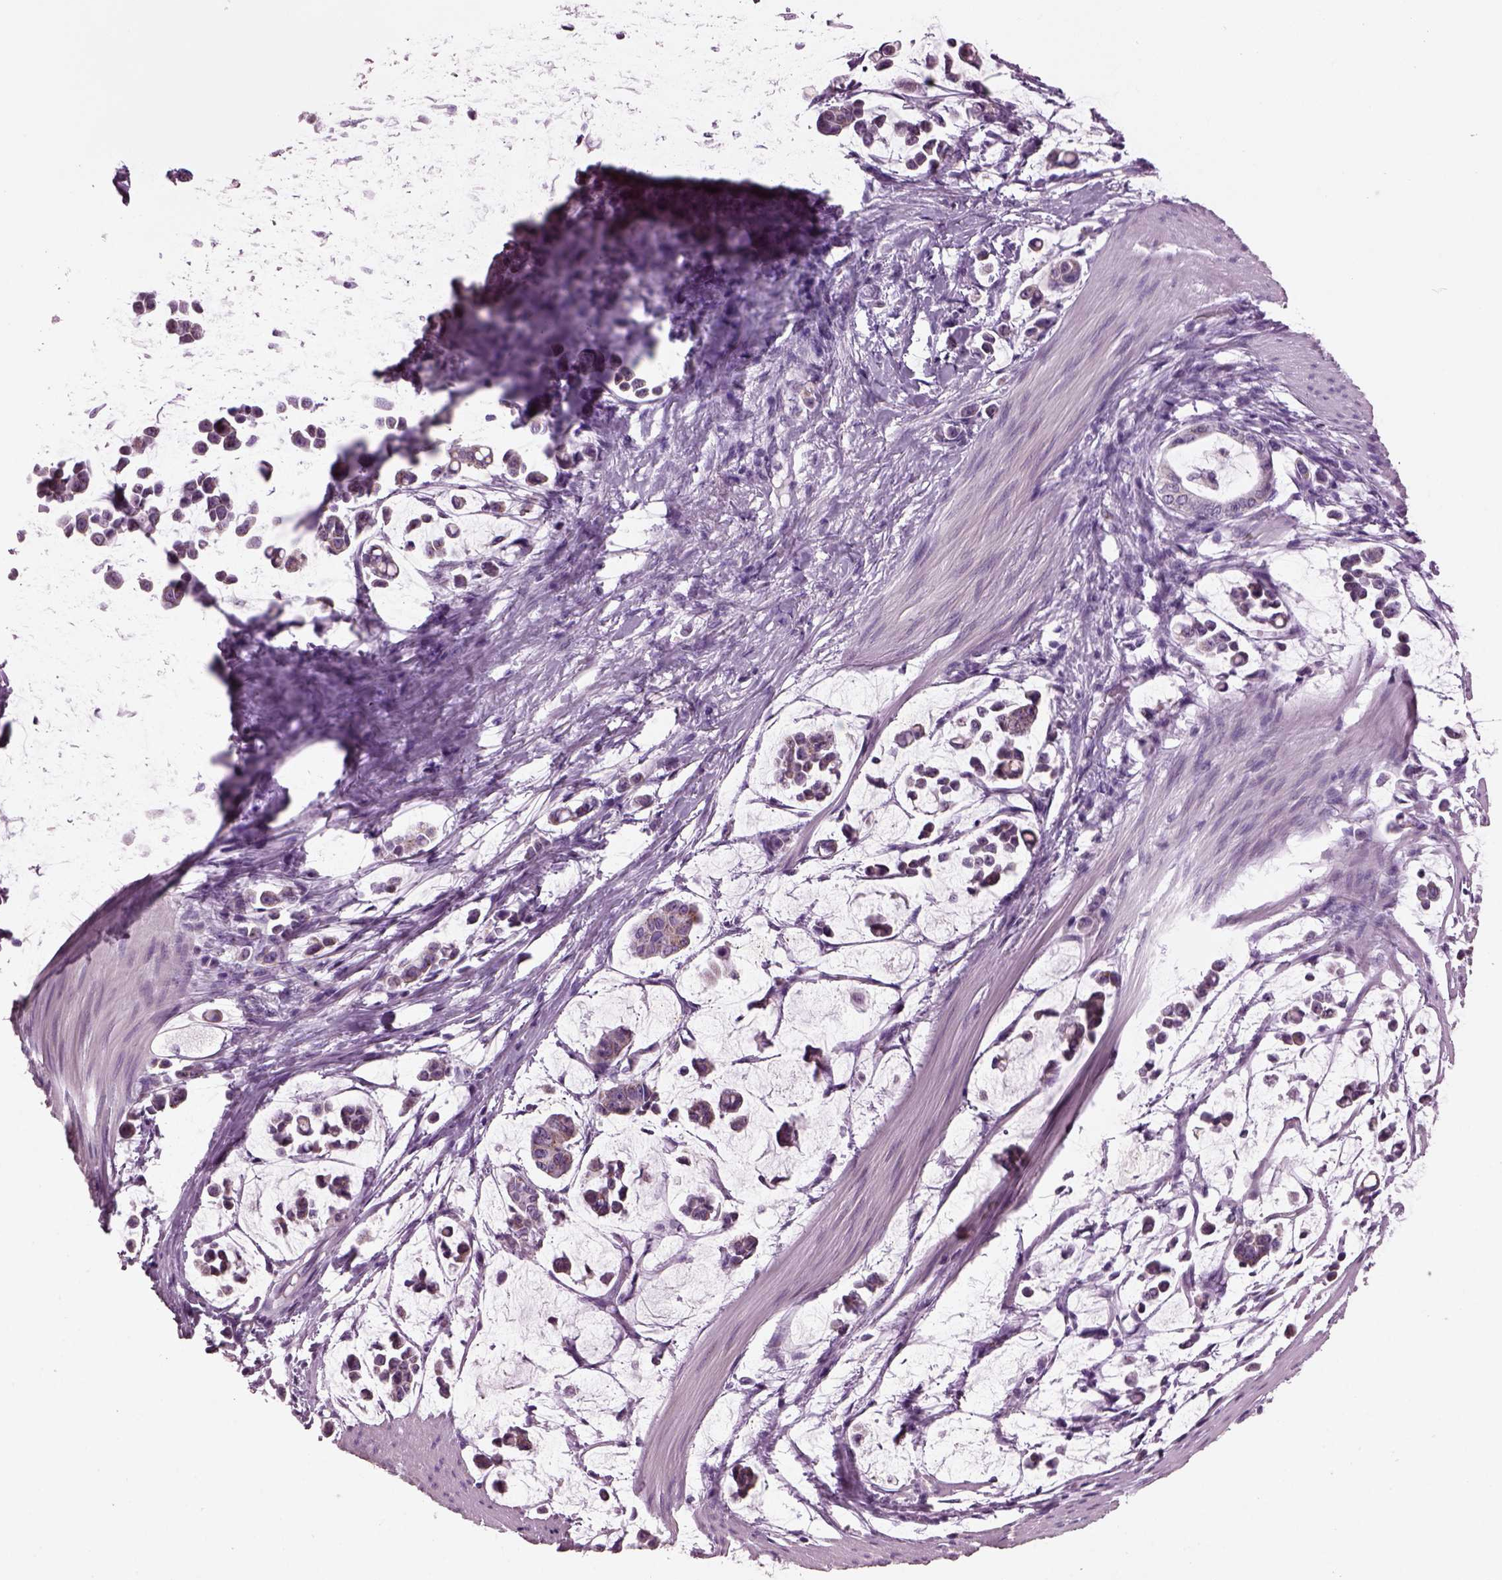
{"staining": {"intensity": "moderate", "quantity": ">75%", "location": "cytoplasmic/membranous"}, "tissue": "stomach cancer", "cell_type": "Tumor cells", "image_type": "cancer", "snomed": [{"axis": "morphology", "description": "Adenocarcinoma, NOS"}, {"axis": "topography", "description": "Stomach"}], "caption": "Immunohistochemical staining of human adenocarcinoma (stomach) exhibits medium levels of moderate cytoplasmic/membranous protein staining in about >75% of tumor cells.", "gene": "PRR9", "patient": {"sex": "male", "age": 82}}